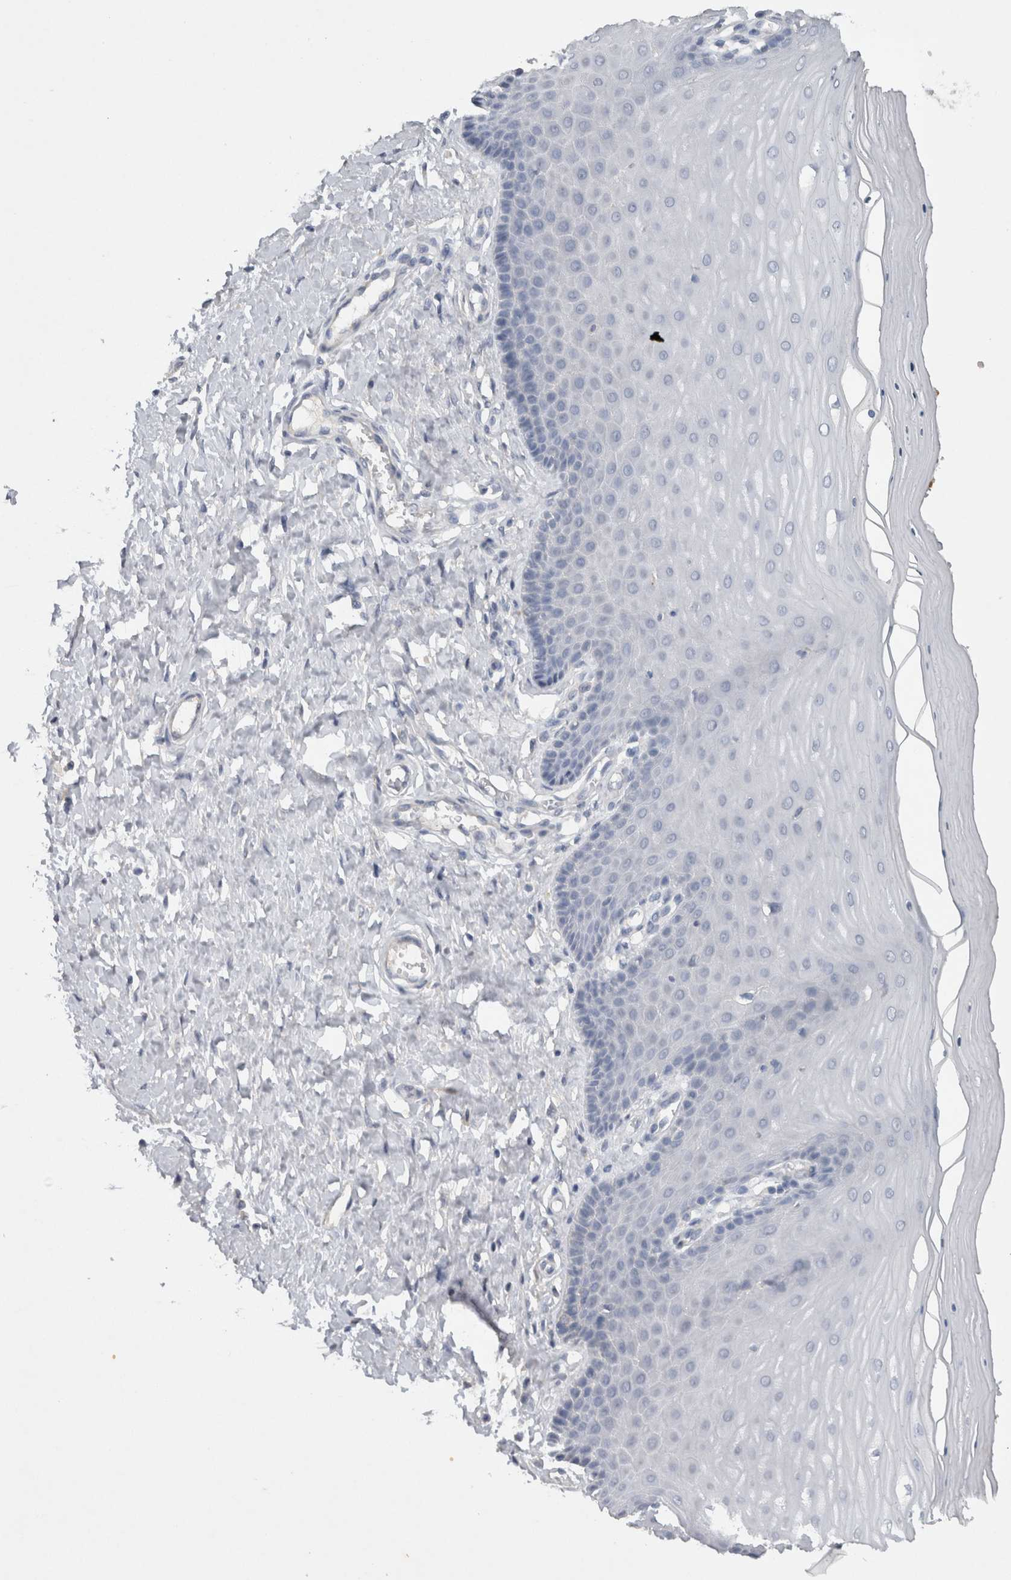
{"staining": {"intensity": "negative", "quantity": "none", "location": "none"}, "tissue": "cervix", "cell_type": "Squamous epithelial cells", "image_type": "normal", "snomed": [{"axis": "morphology", "description": "Normal tissue, NOS"}, {"axis": "topography", "description": "Cervix"}], "caption": "Protein analysis of benign cervix reveals no significant expression in squamous epithelial cells. (Stains: DAB (3,3'-diaminobenzidine) immunohistochemistry with hematoxylin counter stain, Microscopy: brightfield microscopy at high magnification).", "gene": "HEXD", "patient": {"sex": "female", "age": 55}}